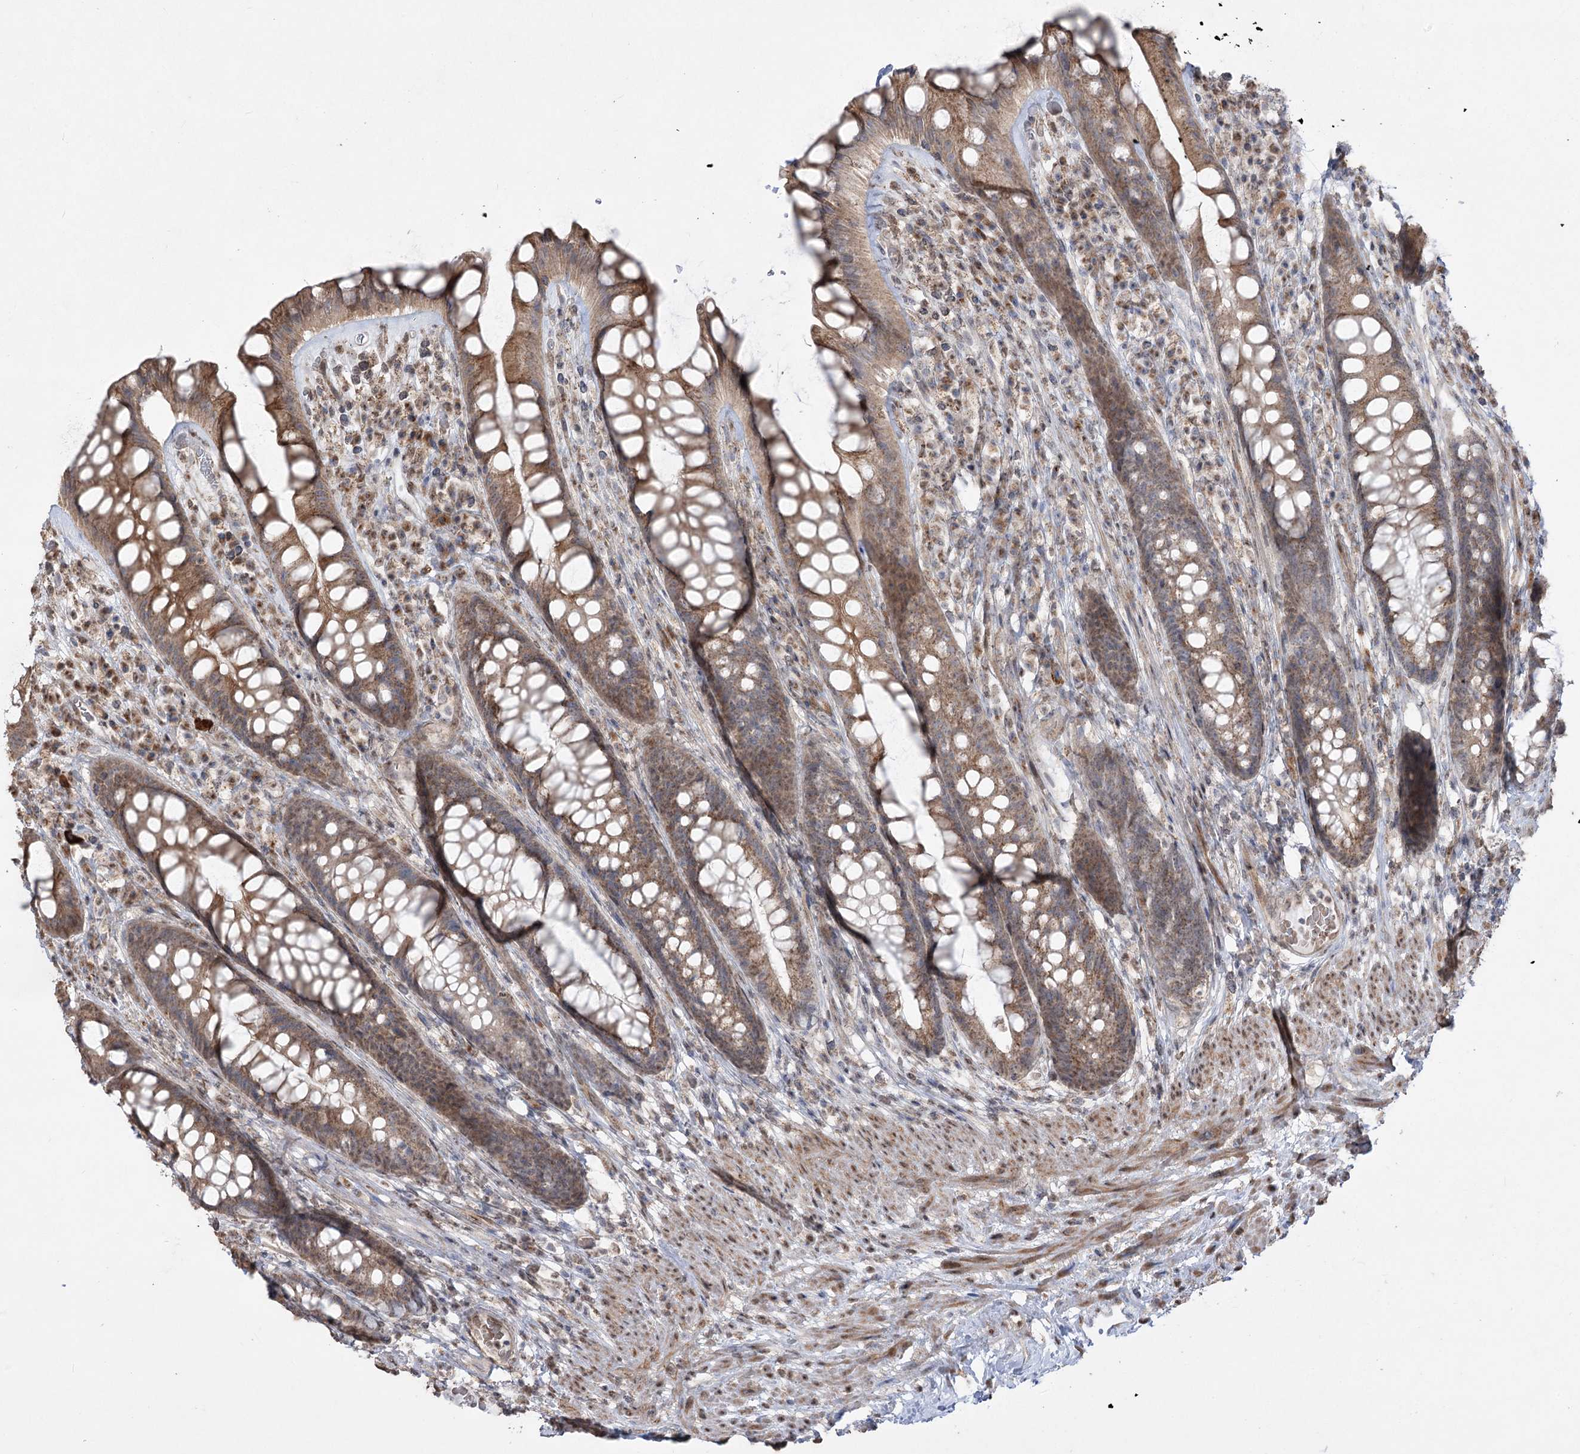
{"staining": {"intensity": "moderate", "quantity": ">75%", "location": "cytoplasmic/membranous"}, "tissue": "rectum", "cell_type": "Glandular cells", "image_type": "normal", "snomed": [{"axis": "morphology", "description": "Normal tissue, NOS"}, {"axis": "topography", "description": "Rectum"}], "caption": "Protein expression by IHC shows moderate cytoplasmic/membranous staining in about >75% of glandular cells in normal rectum.", "gene": "ZSCAN23", "patient": {"sex": "male", "age": 74}}